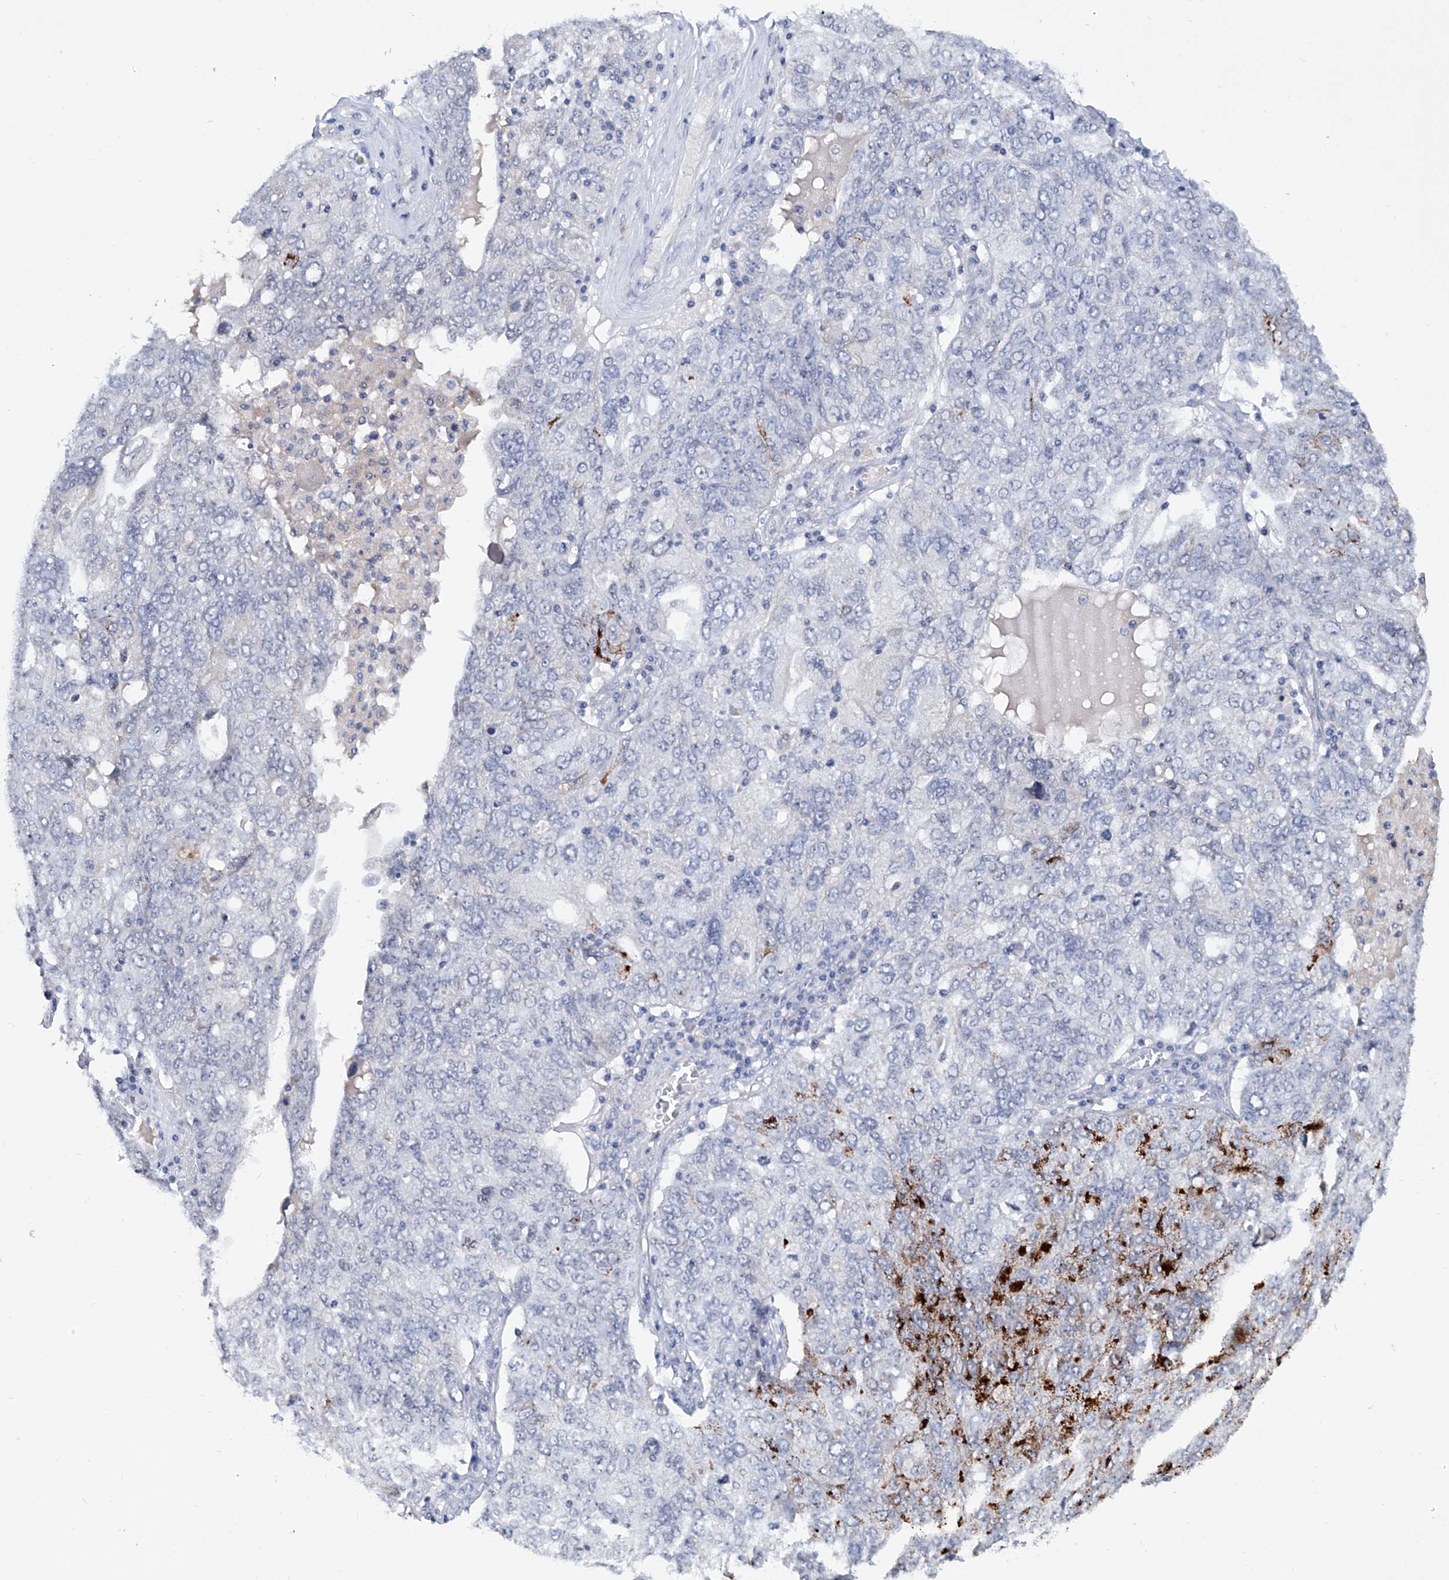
{"staining": {"intensity": "negative", "quantity": "none", "location": "none"}, "tissue": "ovarian cancer", "cell_type": "Tumor cells", "image_type": "cancer", "snomed": [{"axis": "morphology", "description": "Carcinoma, endometroid"}, {"axis": "topography", "description": "Ovary"}], "caption": "DAB immunohistochemical staining of human ovarian cancer (endometroid carcinoma) reveals no significant positivity in tumor cells.", "gene": "KLHL17", "patient": {"sex": "female", "age": 62}}